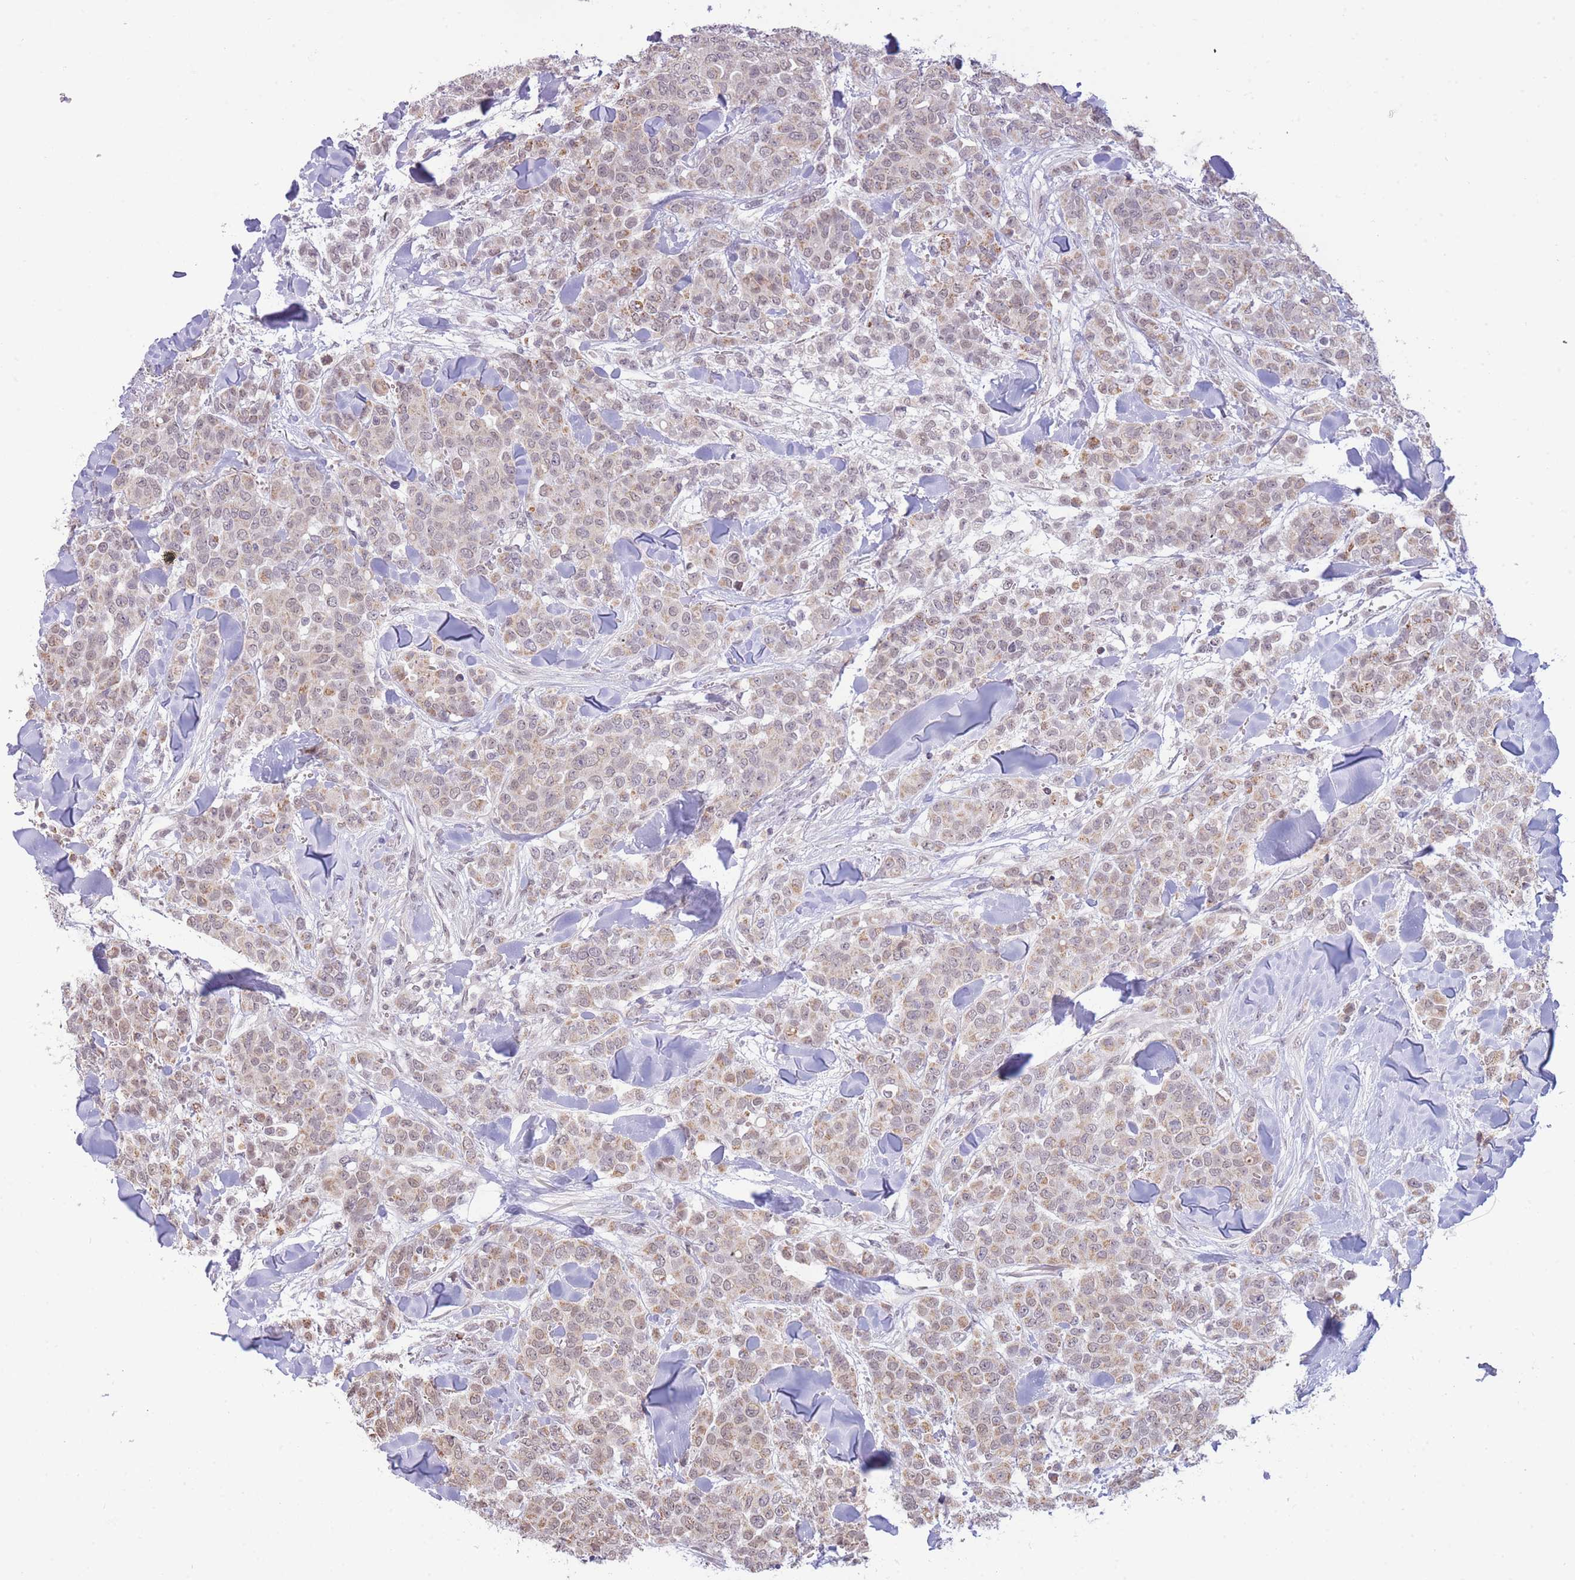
{"staining": {"intensity": "weak", "quantity": ">75%", "location": "cytoplasmic/membranous,nuclear"}, "tissue": "breast cancer", "cell_type": "Tumor cells", "image_type": "cancer", "snomed": [{"axis": "morphology", "description": "Lobular carcinoma"}, {"axis": "topography", "description": "Breast"}], "caption": "A brown stain shows weak cytoplasmic/membranous and nuclear staining of a protein in breast cancer (lobular carcinoma) tumor cells.", "gene": "GOLGA6L25", "patient": {"sex": "female", "age": 91}}